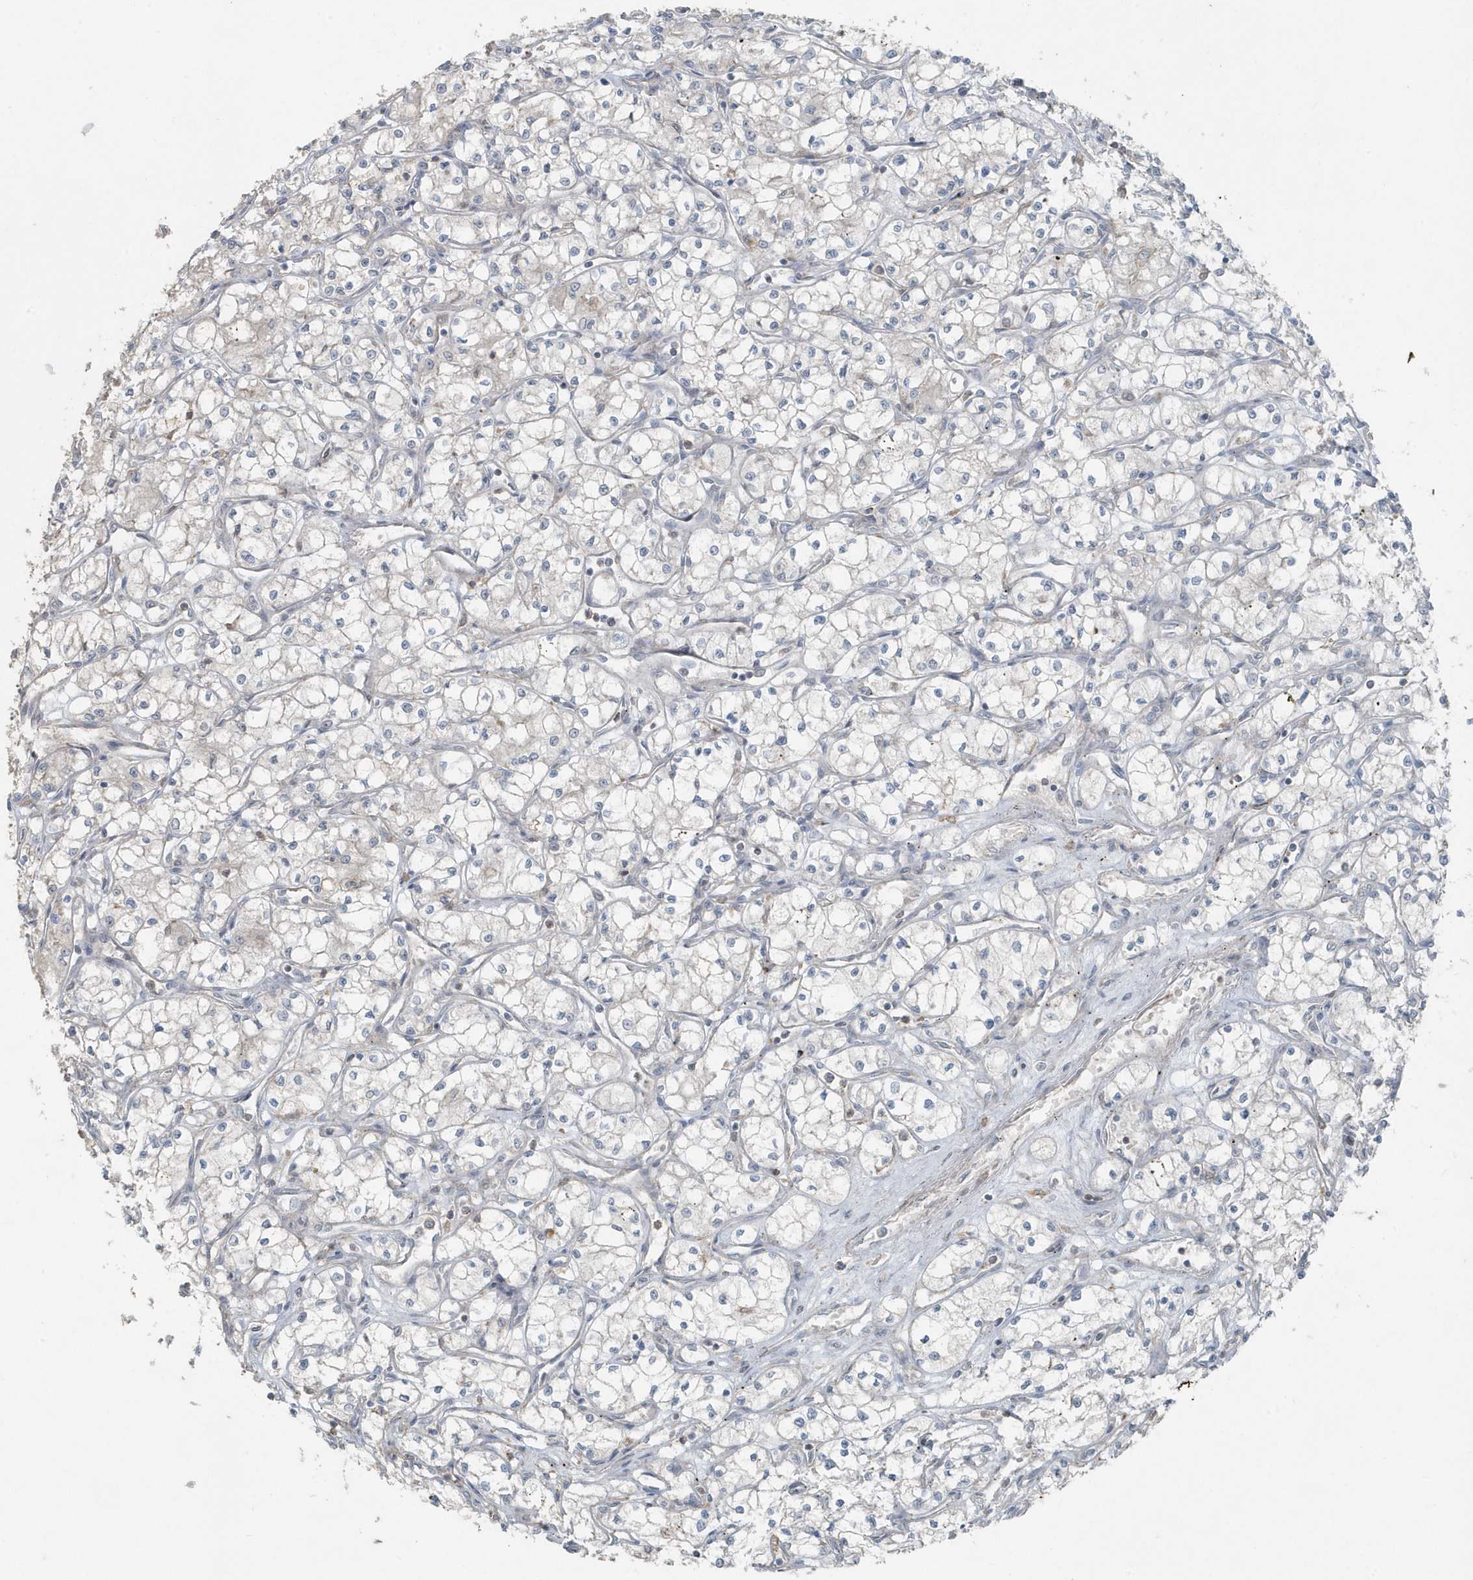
{"staining": {"intensity": "negative", "quantity": "none", "location": "none"}, "tissue": "renal cancer", "cell_type": "Tumor cells", "image_type": "cancer", "snomed": [{"axis": "morphology", "description": "Adenocarcinoma, NOS"}, {"axis": "topography", "description": "Kidney"}], "caption": "Immunohistochemical staining of renal cancer (adenocarcinoma) reveals no significant positivity in tumor cells. Nuclei are stained in blue.", "gene": "ACTC1", "patient": {"sex": "male", "age": 59}}